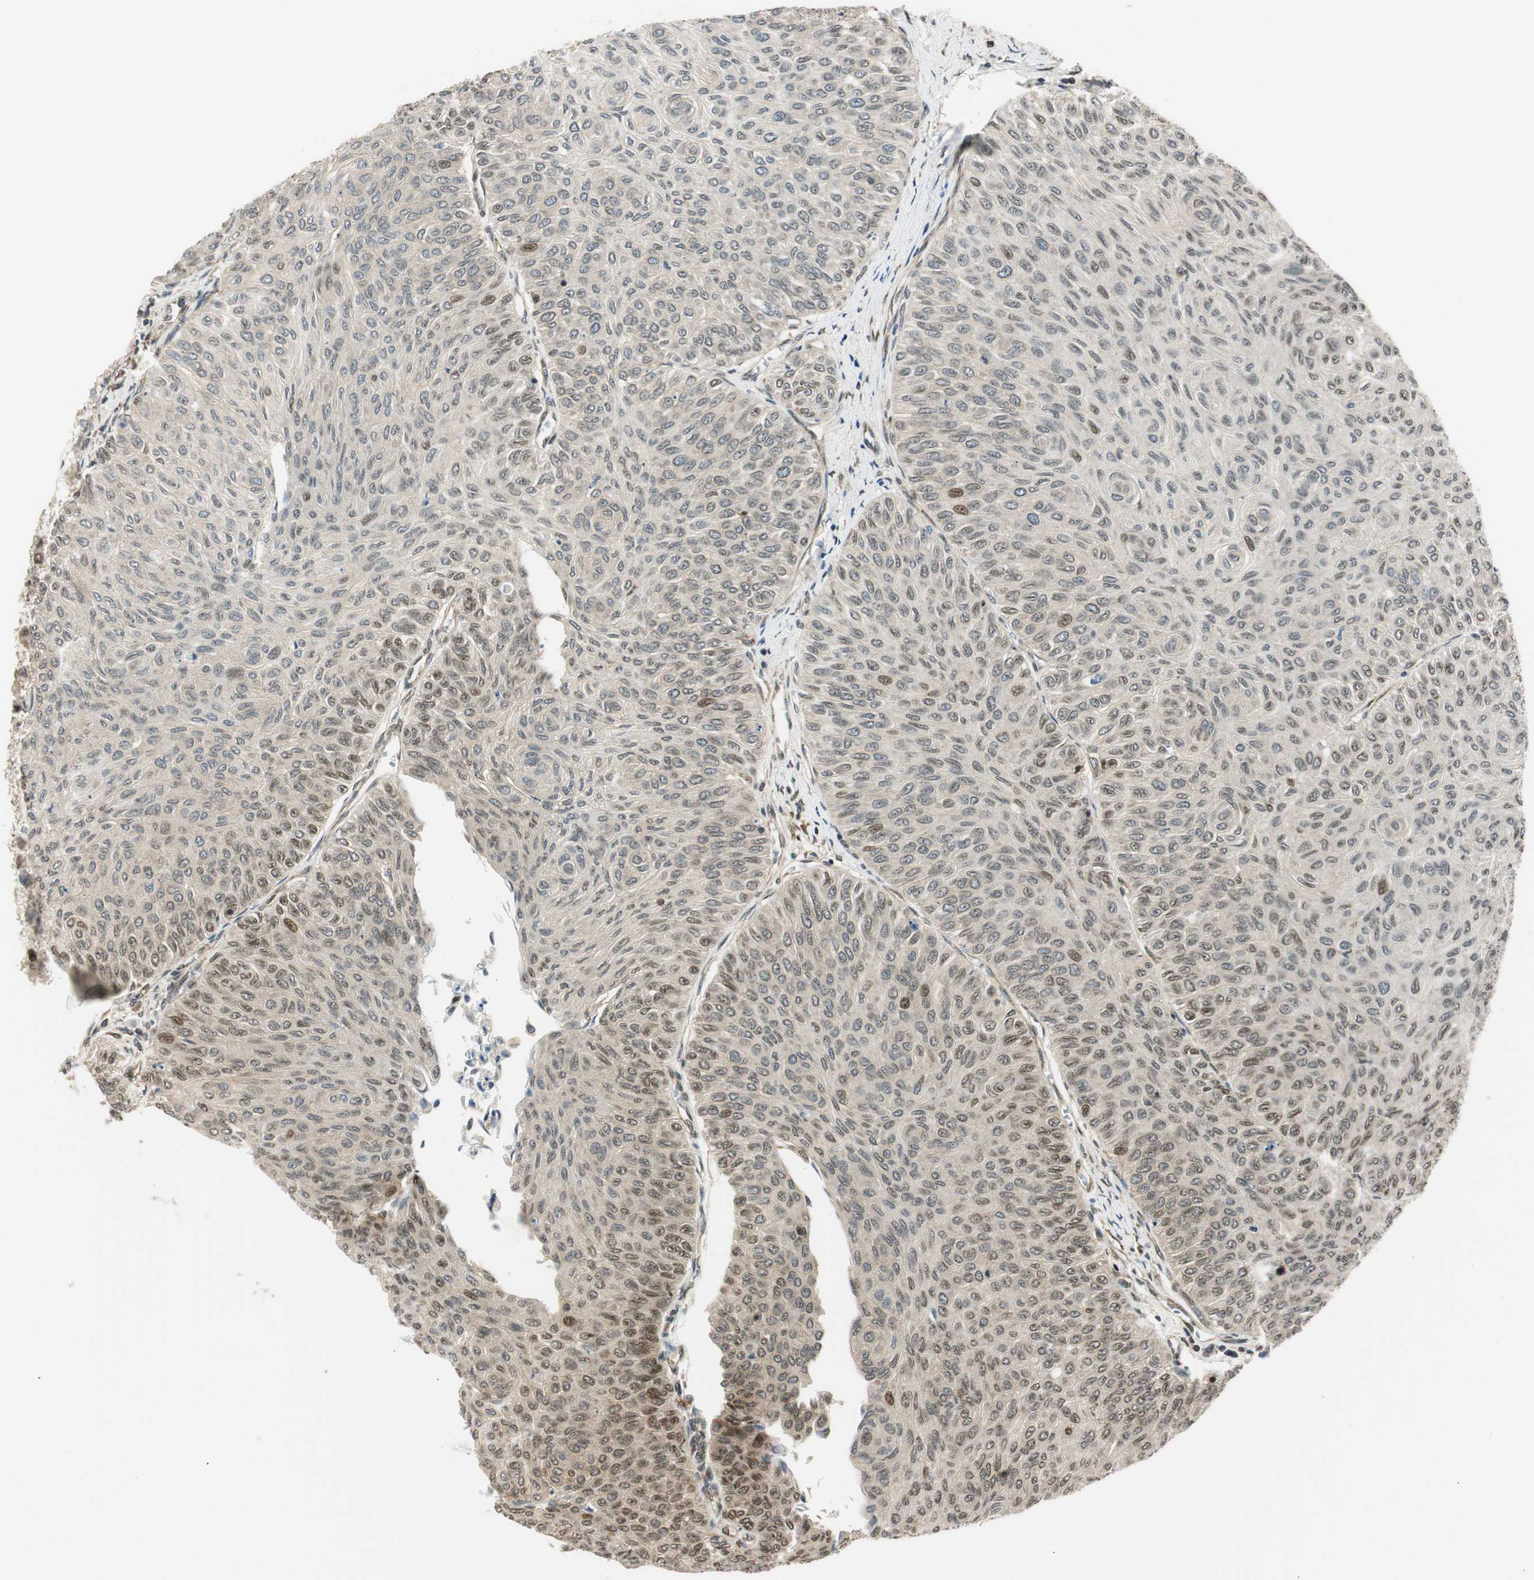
{"staining": {"intensity": "moderate", "quantity": "<25%", "location": "nuclear"}, "tissue": "urothelial cancer", "cell_type": "Tumor cells", "image_type": "cancer", "snomed": [{"axis": "morphology", "description": "Urothelial carcinoma, Low grade"}, {"axis": "topography", "description": "Urinary bladder"}], "caption": "IHC photomicrograph of urothelial cancer stained for a protein (brown), which reveals low levels of moderate nuclear expression in approximately <25% of tumor cells.", "gene": "RING1", "patient": {"sex": "male", "age": 78}}